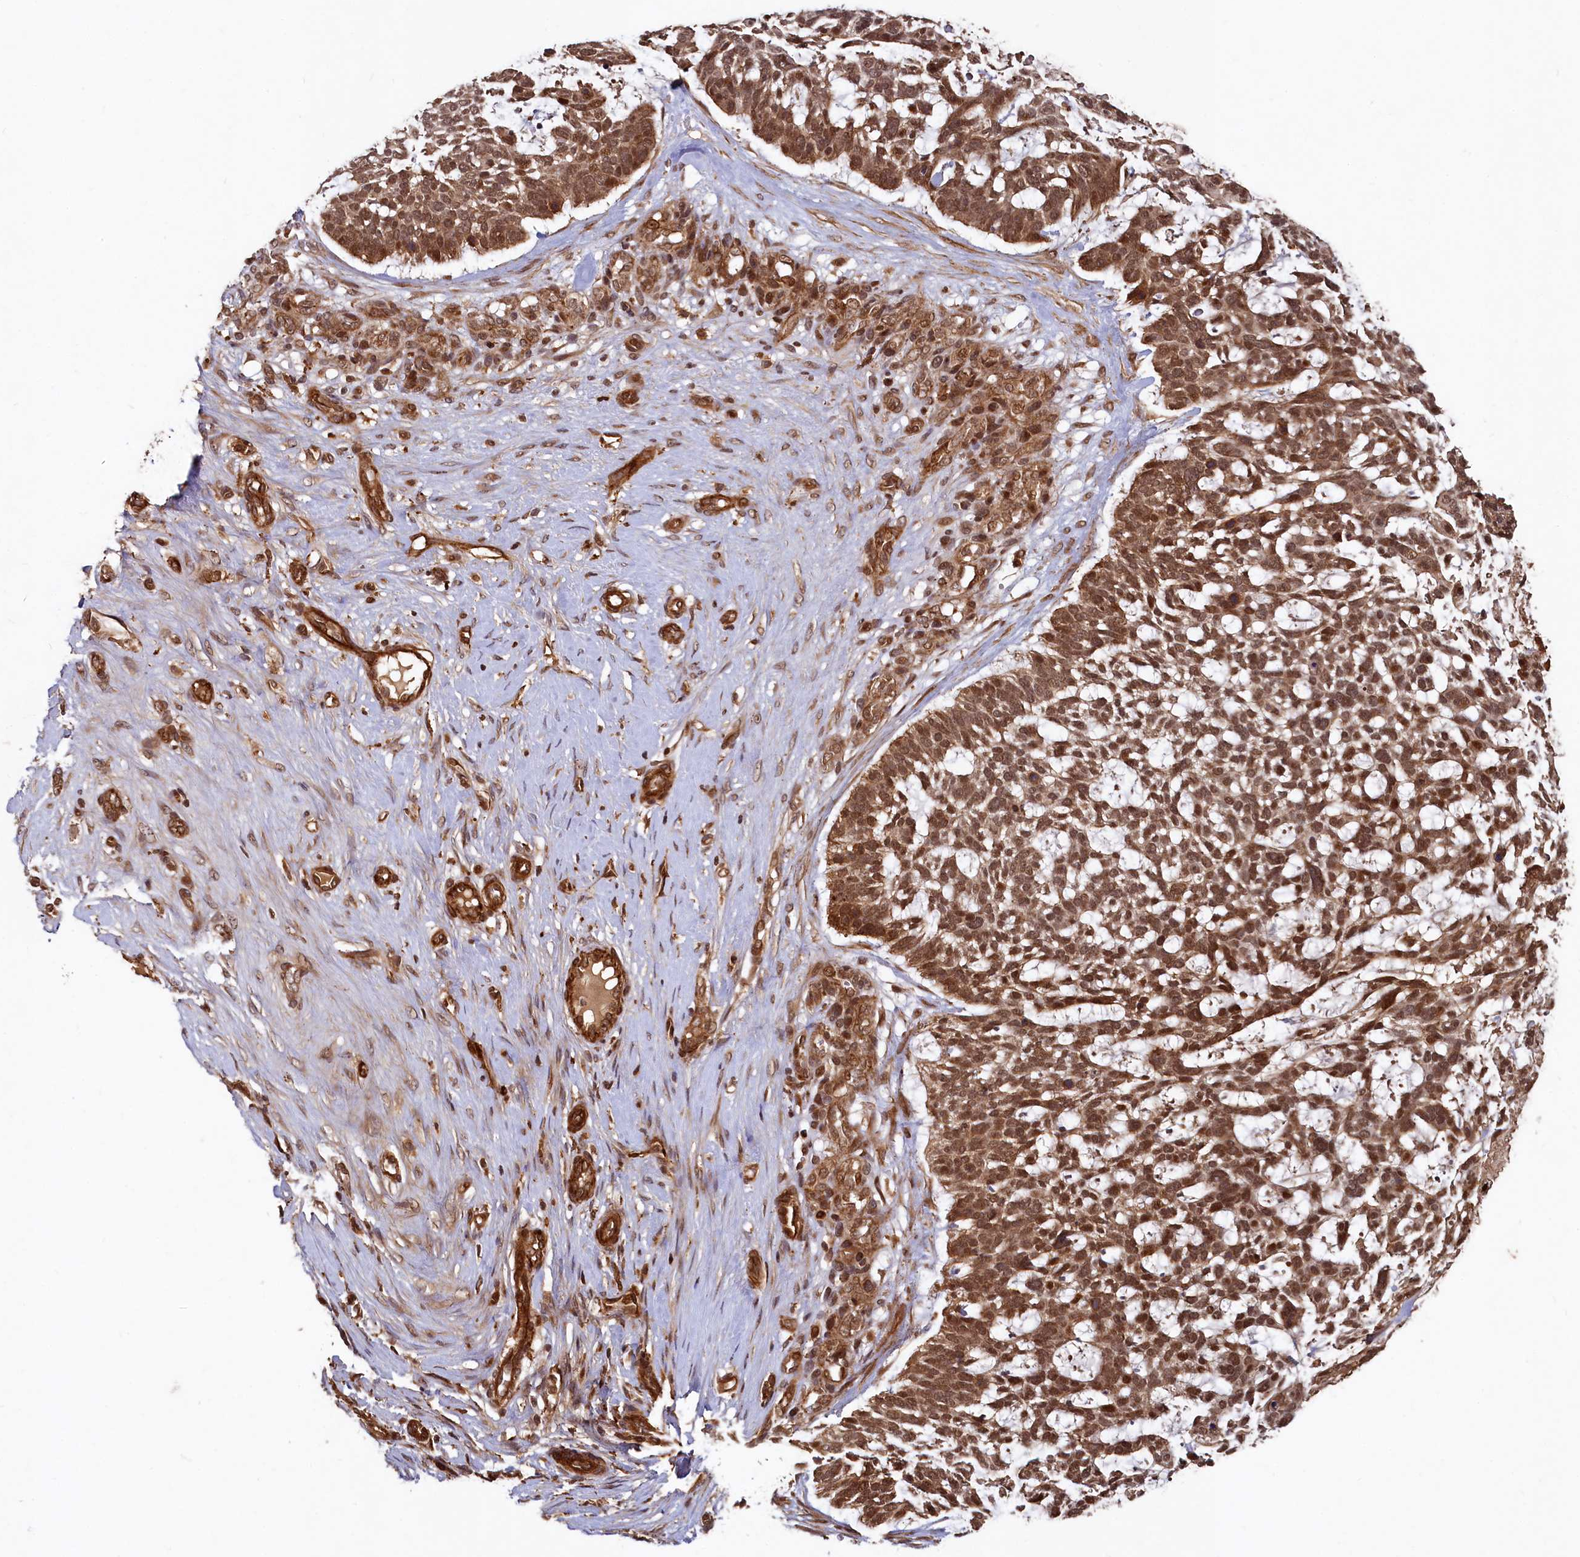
{"staining": {"intensity": "strong", "quantity": ">75%", "location": "cytoplasmic/membranous,nuclear"}, "tissue": "skin cancer", "cell_type": "Tumor cells", "image_type": "cancer", "snomed": [{"axis": "morphology", "description": "Basal cell carcinoma"}, {"axis": "topography", "description": "Skin"}], "caption": "Immunohistochemistry image of neoplastic tissue: skin basal cell carcinoma stained using IHC displays high levels of strong protein expression localized specifically in the cytoplasmic/membranous and nuclear of tumor cells, appearing as a cytoplasmic/membranous and nuclear brown color.", "gene": "TRIM23", "patient": {"sex": "male", "age": 88}}